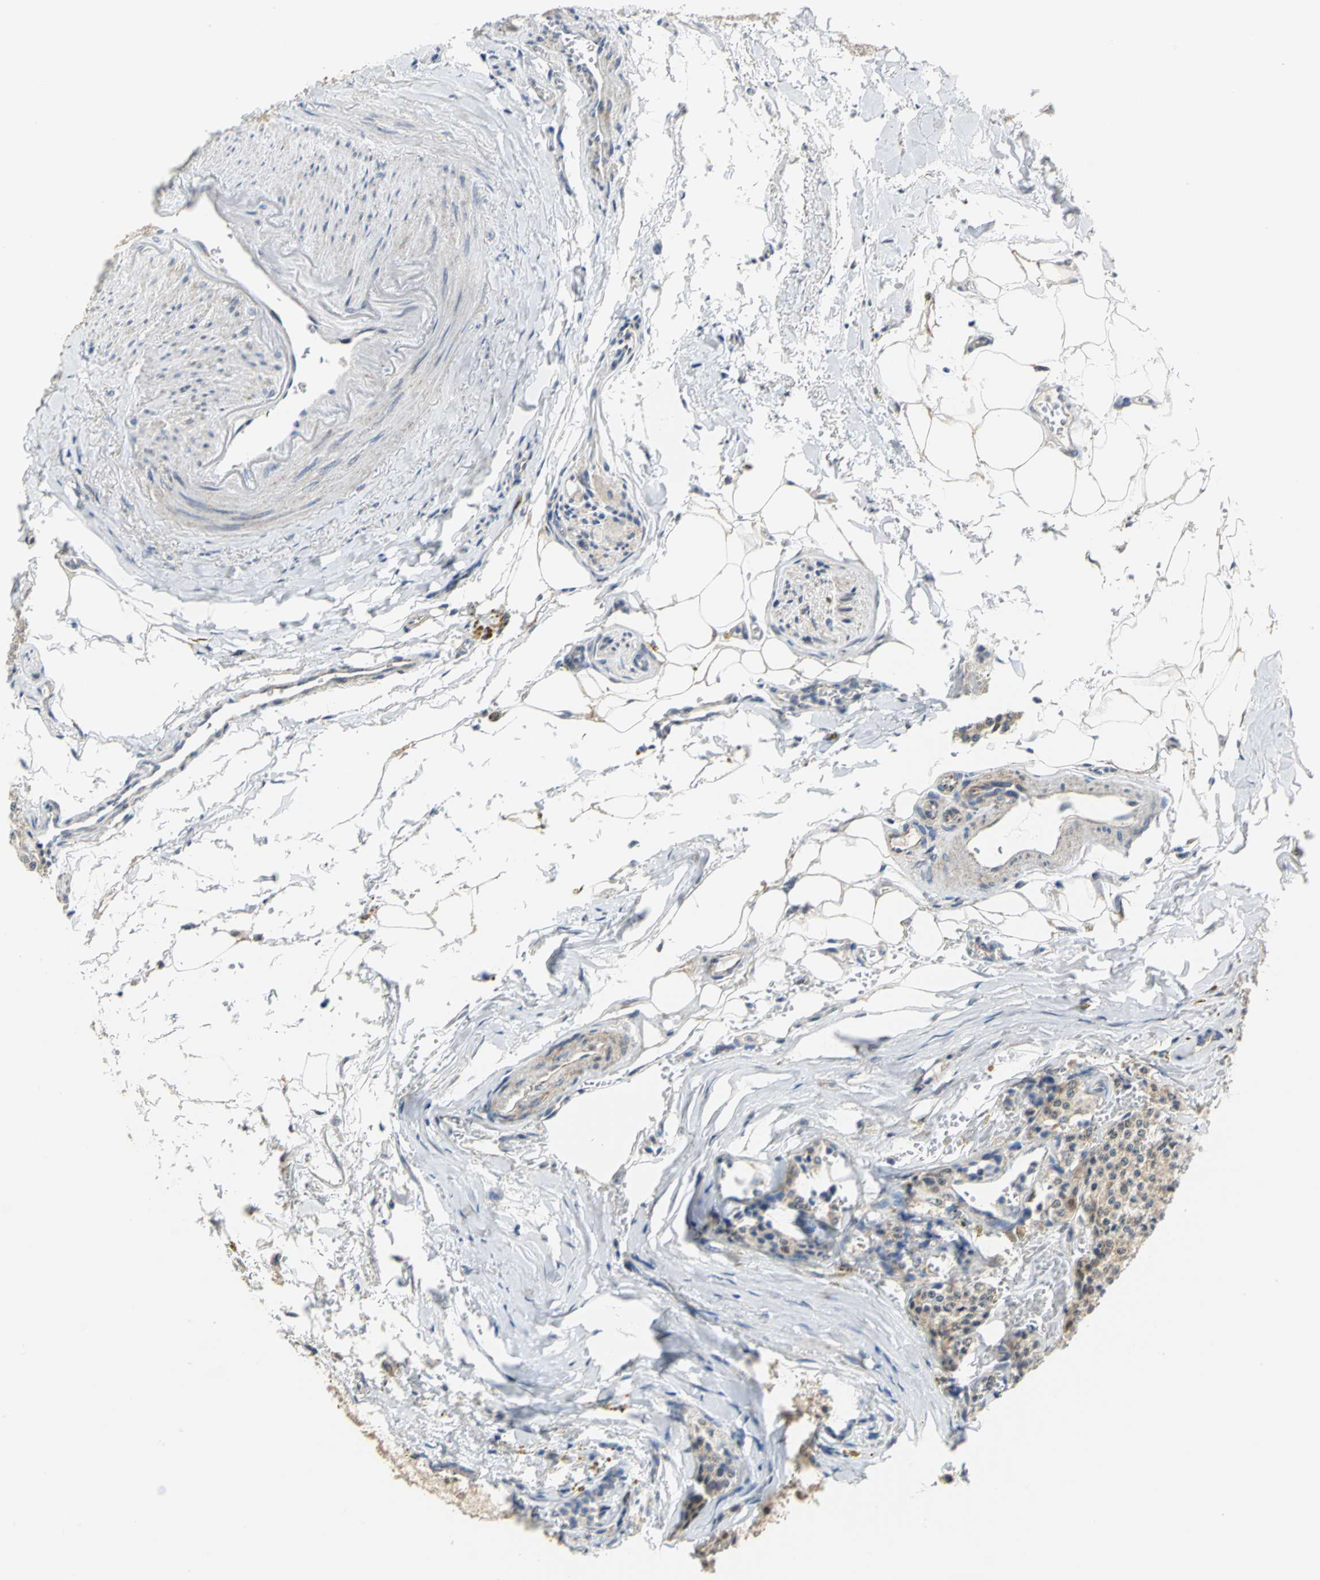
{"staining": {"intensity": "weak", "quantity": "25%-75%", "location": "cytoplasmic/membranous"}, "tissue": "carcinoid", "cell_type": "Tumor cells", "image_type": "cancer", "snomed": [{"axis": "morphology", "description": "Carcinoid, malignant, NOS"}, {"axis": "topography", "description": "Colon"}], "caption": "Carcinoid tissue reveals weak cytoplasmic/membranous expression in approximately 25%-75% of tumor cells, visualized by immunohistochemistry. (DAB (3,3'-diaminobenzidine) IHC, brown staining for protein, blue staining for nuclei).", "gene": "PGM3", "patient": {"sex": "female", "age": 61}}